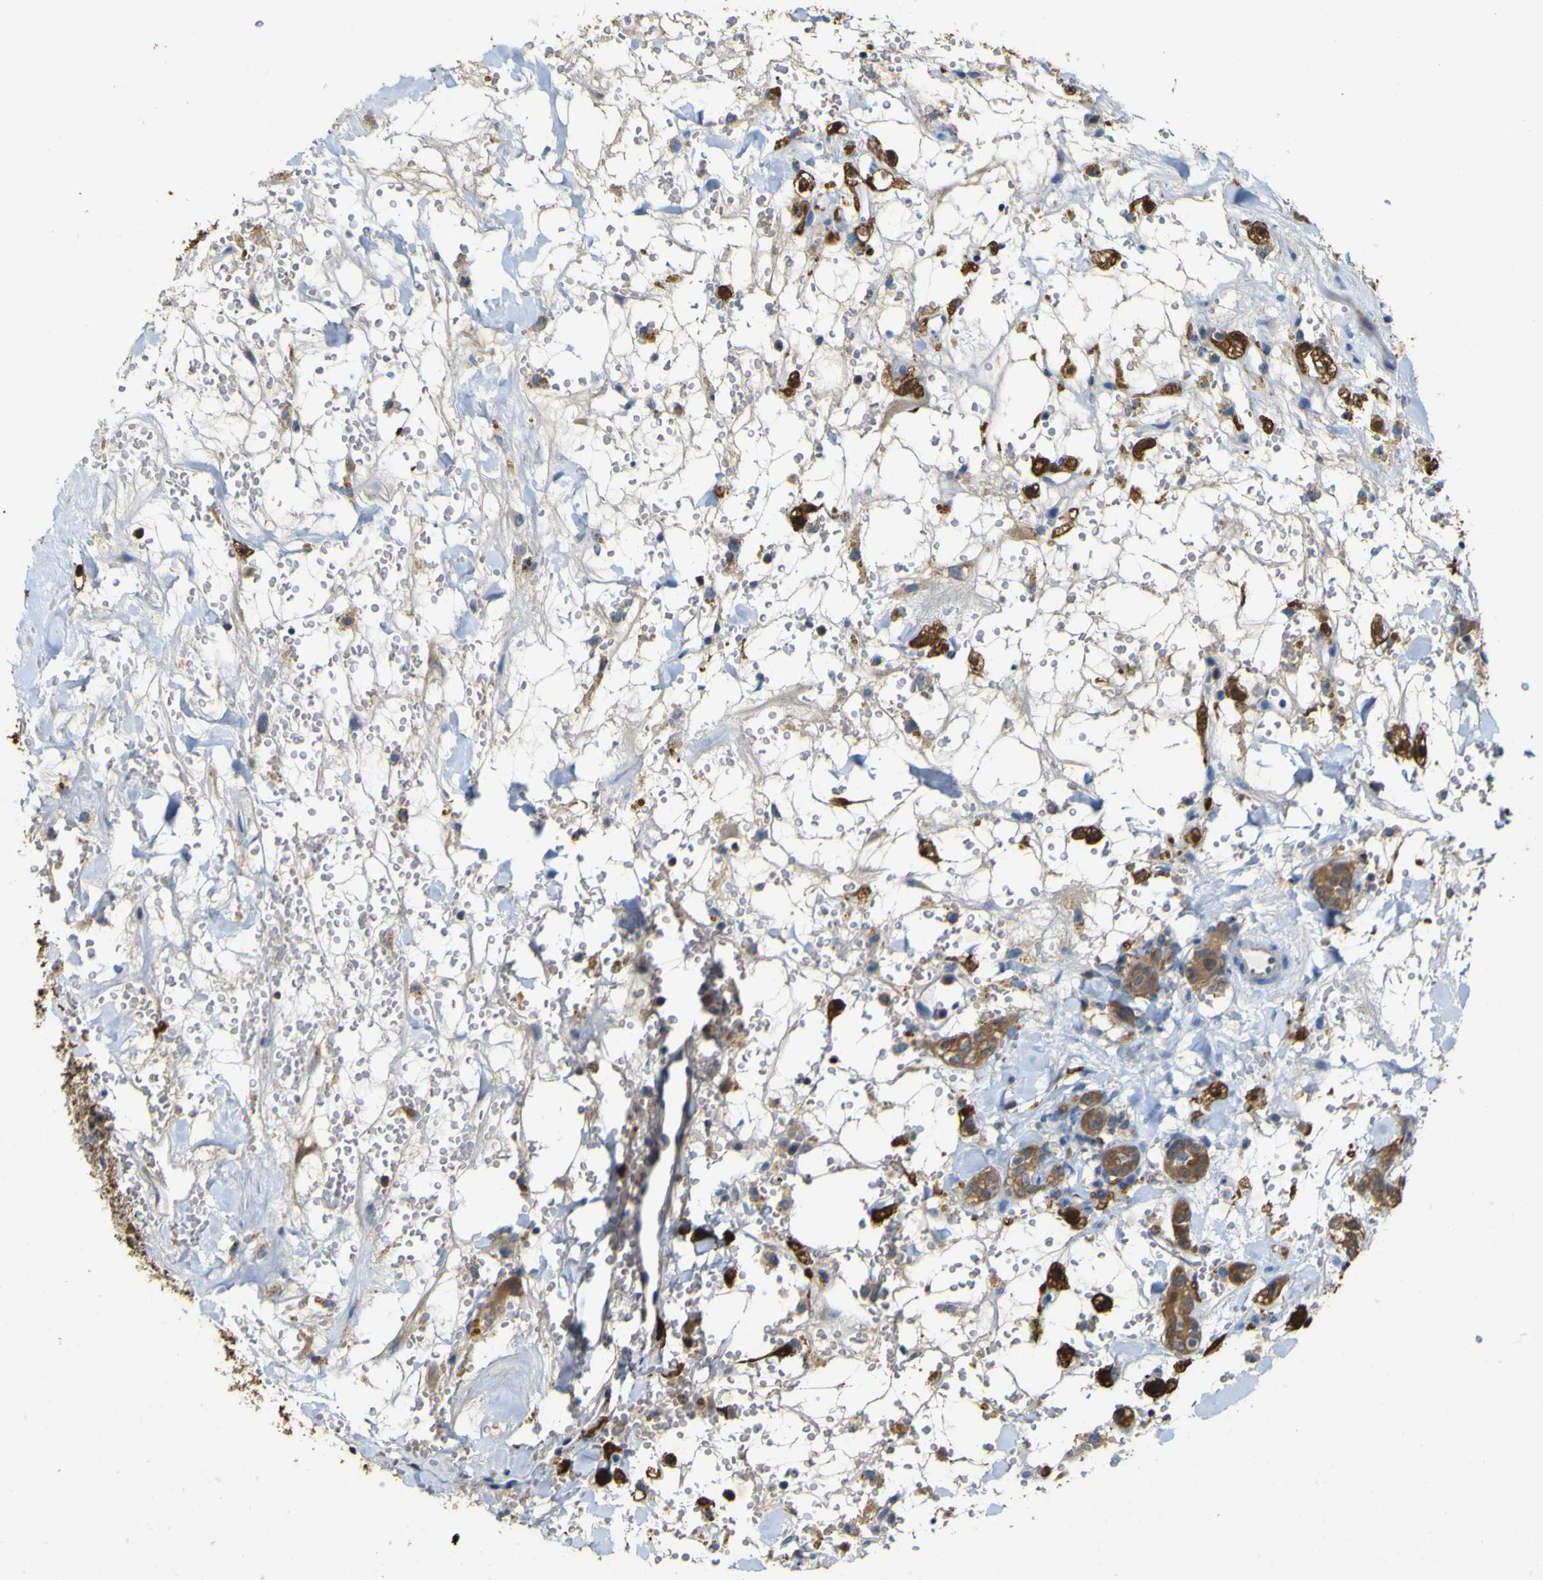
{"staining": {"intensity": "strong", "quantity": "25%-75%", "location": "cytoplasmic/membranous,nuclear"}, "tissue": "renal cancer", "cell_type": "Tumor cells", "image_type": "cancer", "snomed": [{"axis": "morphology", "description": "Adenocarcinoma, NOS"}, {"axis": "topography", "description": "Kidney"}], "caption": "Tumor cells exhibit high levels of strong cytoplasmic/membranous and nuclear expression in about 25%-75% of cells in human adenocarcinoma (renal).", "gene": "ABHD3", "patient": {"sex": "male", "age": 61}}